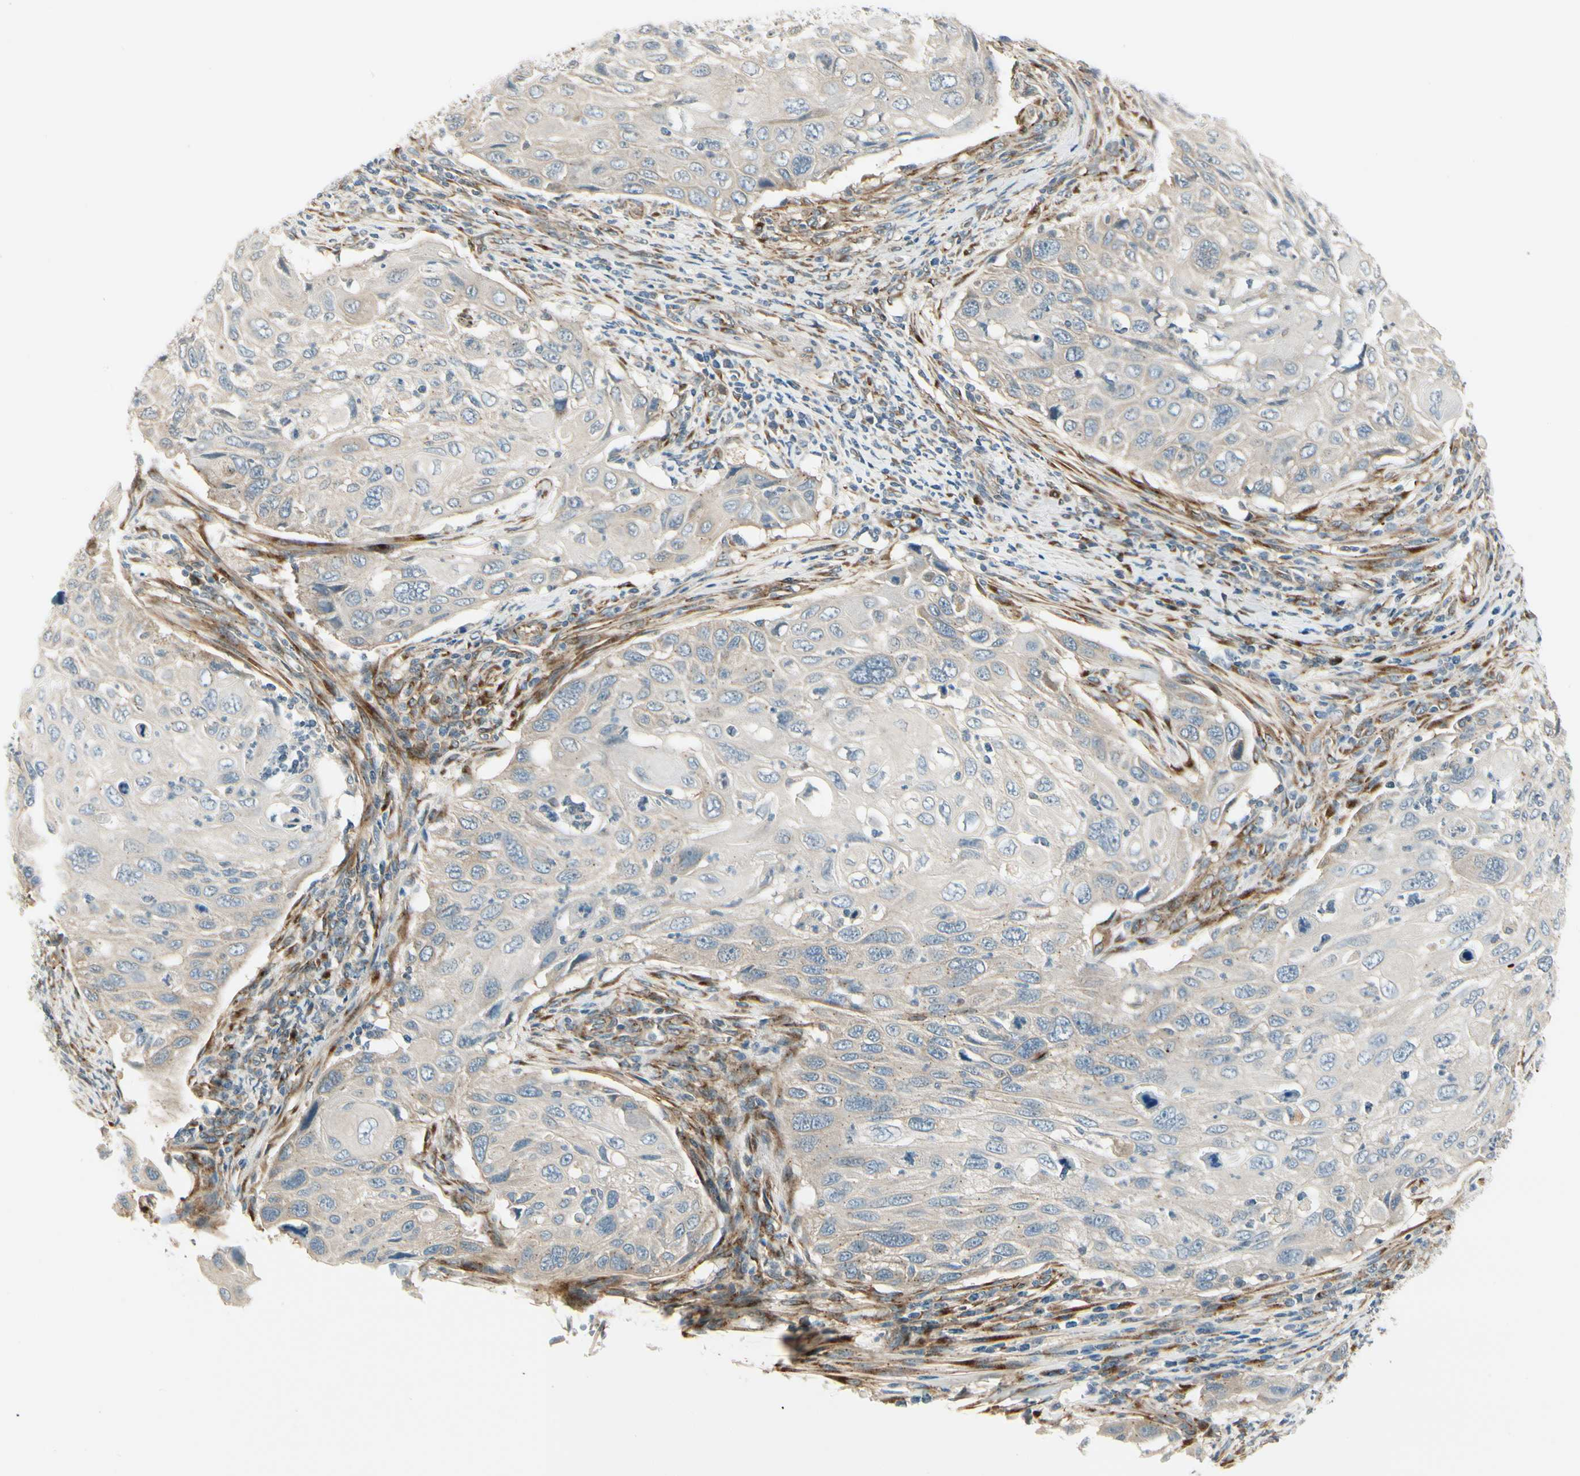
{"staining": {"intensity": "weak", "quantity": ">75%", "location": "cytoplasmic/membranous"}, "tissue": "cervical cancer", "cell_type": "Tumor cells", "image_type": "cancer", "snomed": [{"axis": "morphology", "description": "Squamous cell carcinoma, NOS"}, {"axis": "topography", "description": "Cervix"}], "caption": "Immunohistochemistry of squamous cell carcinoma (cervical) shows low levels of weak cytoplasmic/membranous expression in approximately >75% of tumor cells. The staining was performed using DAB (3,3'-diaminobenzidine) to visualize the protein expression in brown, while the nuclei were stained in blue with hematoxylin (Magnification: 20x).", "gene": "MANSC1", "patient": {"sex": "female", "age": 70}}